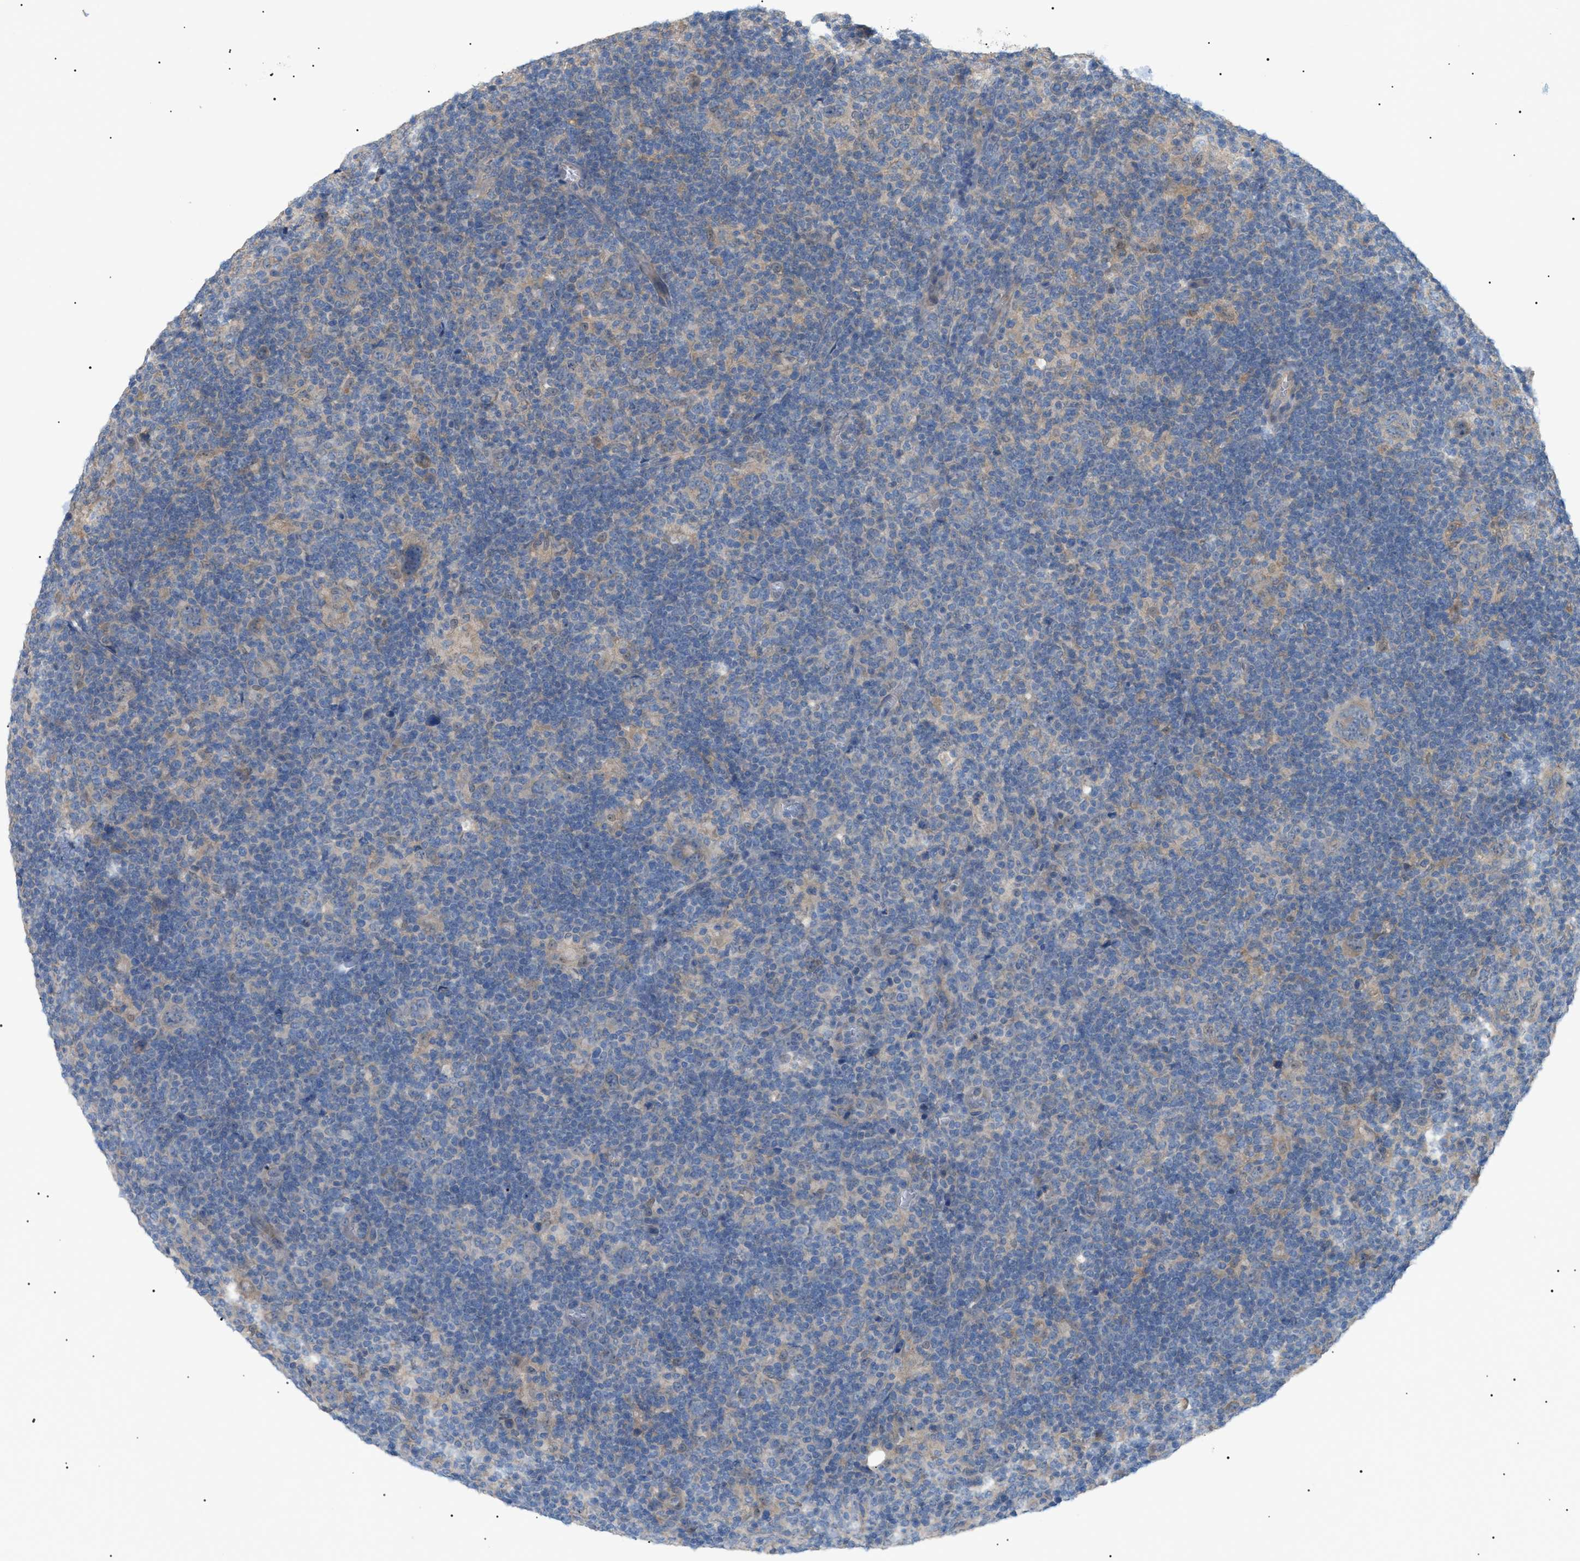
{"staining": {"intensity": "weak", "quantity": "25%-75%", "location": "cytoplasmic/membranous"}, "tissue": "lymphoma", "cell_type": "Tumor cells", "image_type": "cancer", "snomed": [{"axis": "morphology", "description": "Hodgkin's disease, NOS"}, {"axis": "topography", "description": "Lymph node"}], "caption": "Tumor cells display low levels of weak cytoplasmic/membranous positivity in approximately 25%-75% of cells in lymphoma.", "gene": "IRS2", "patient": {"sex": "female", "age": 57}}